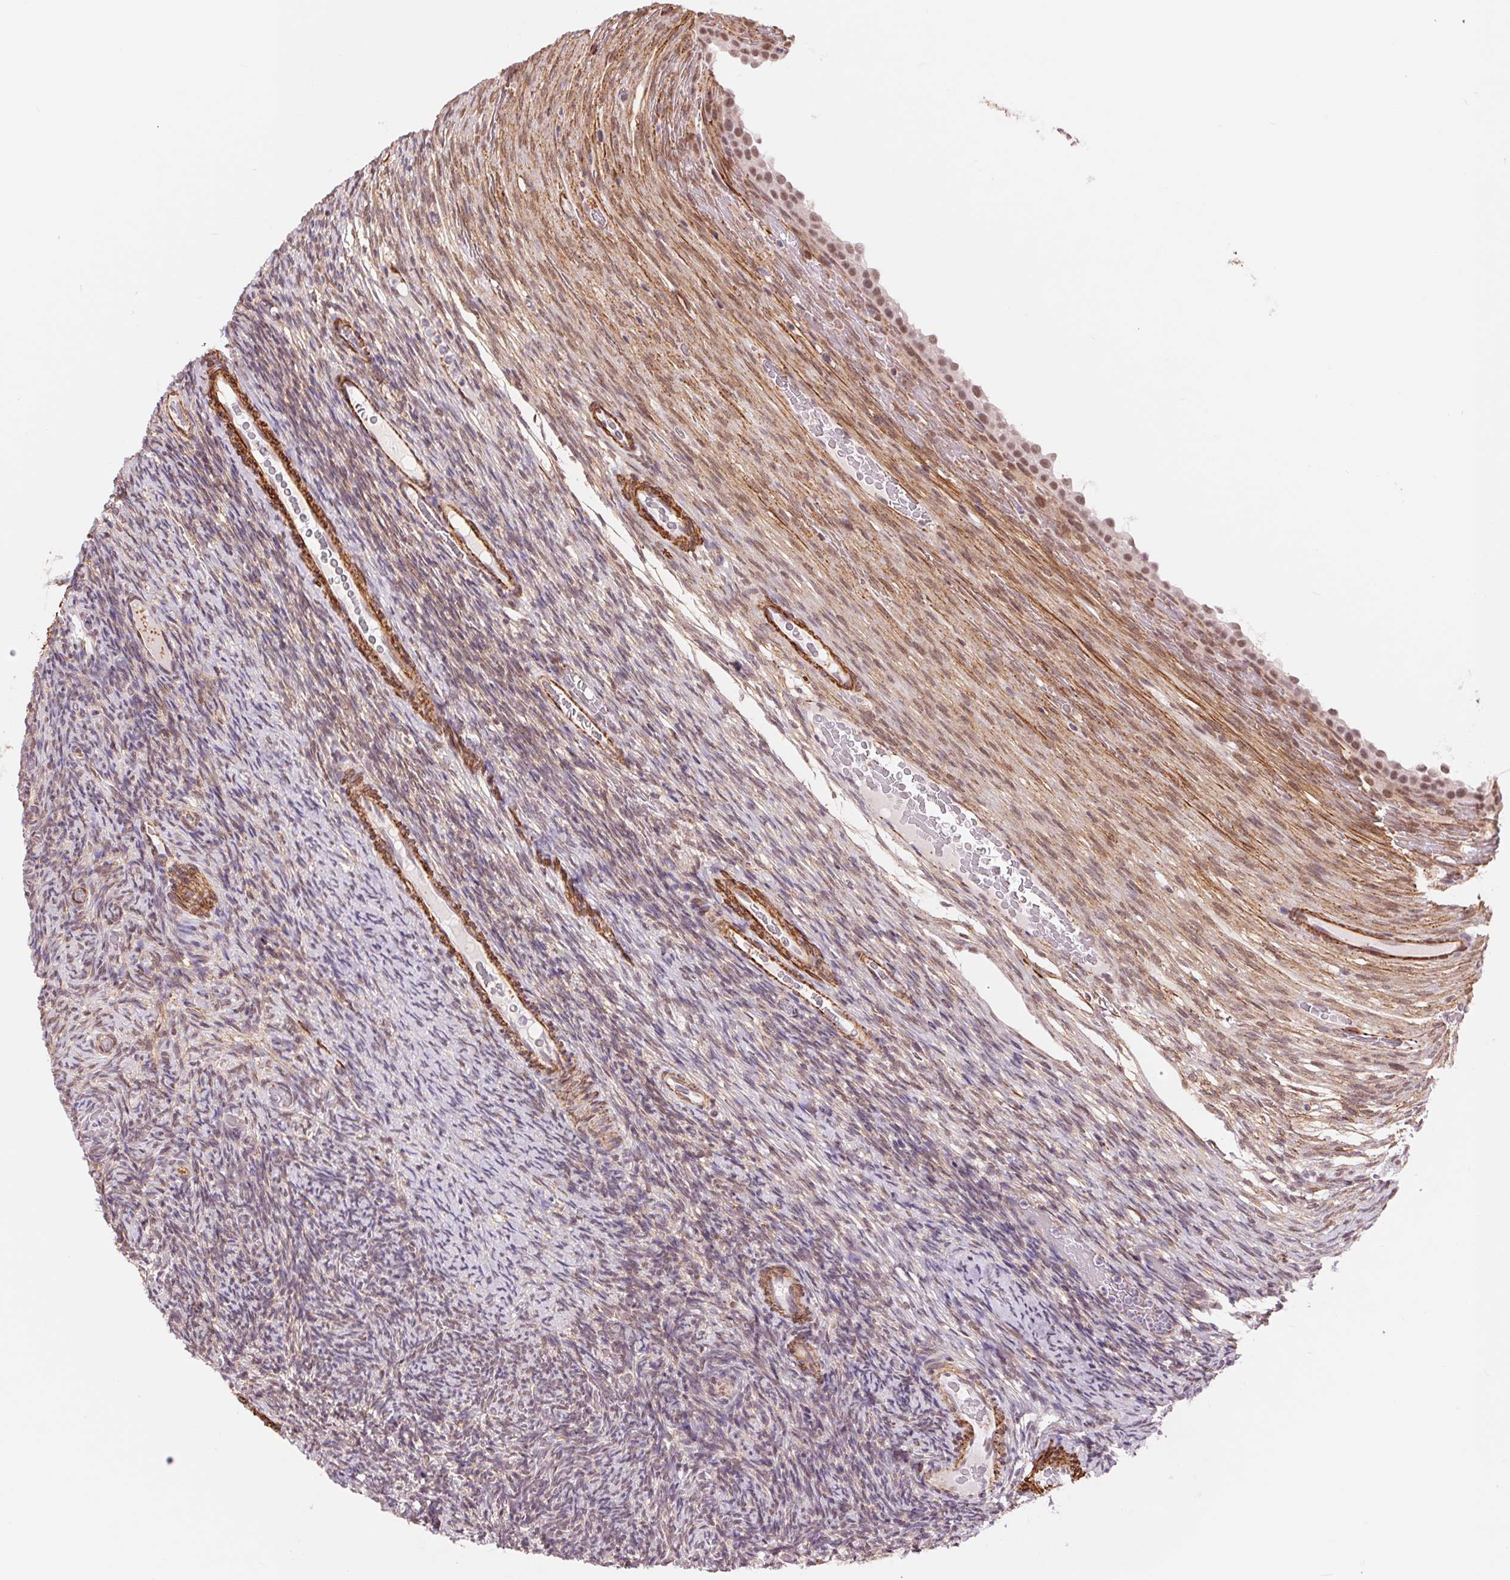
{"staining": {"intensity": "moderate", "quantity": ">75%", "location": "nuclear"}, "tissue": "ovary", "cell_type": "Follicle cells", "image_type": "normal", "snomed": [{"axis": "morphology", "description": "Normal tissue, NOS"}, {"axis": "topography", "description": "Ovary"}], "caption": "Immunohistochemical staining of unremarkable human ovary displays moderate nuclear protein positivity in approximately >75% of follicle cells.", "gene": "BCAT1", "patient": {"sex": "female", "age": 34}}